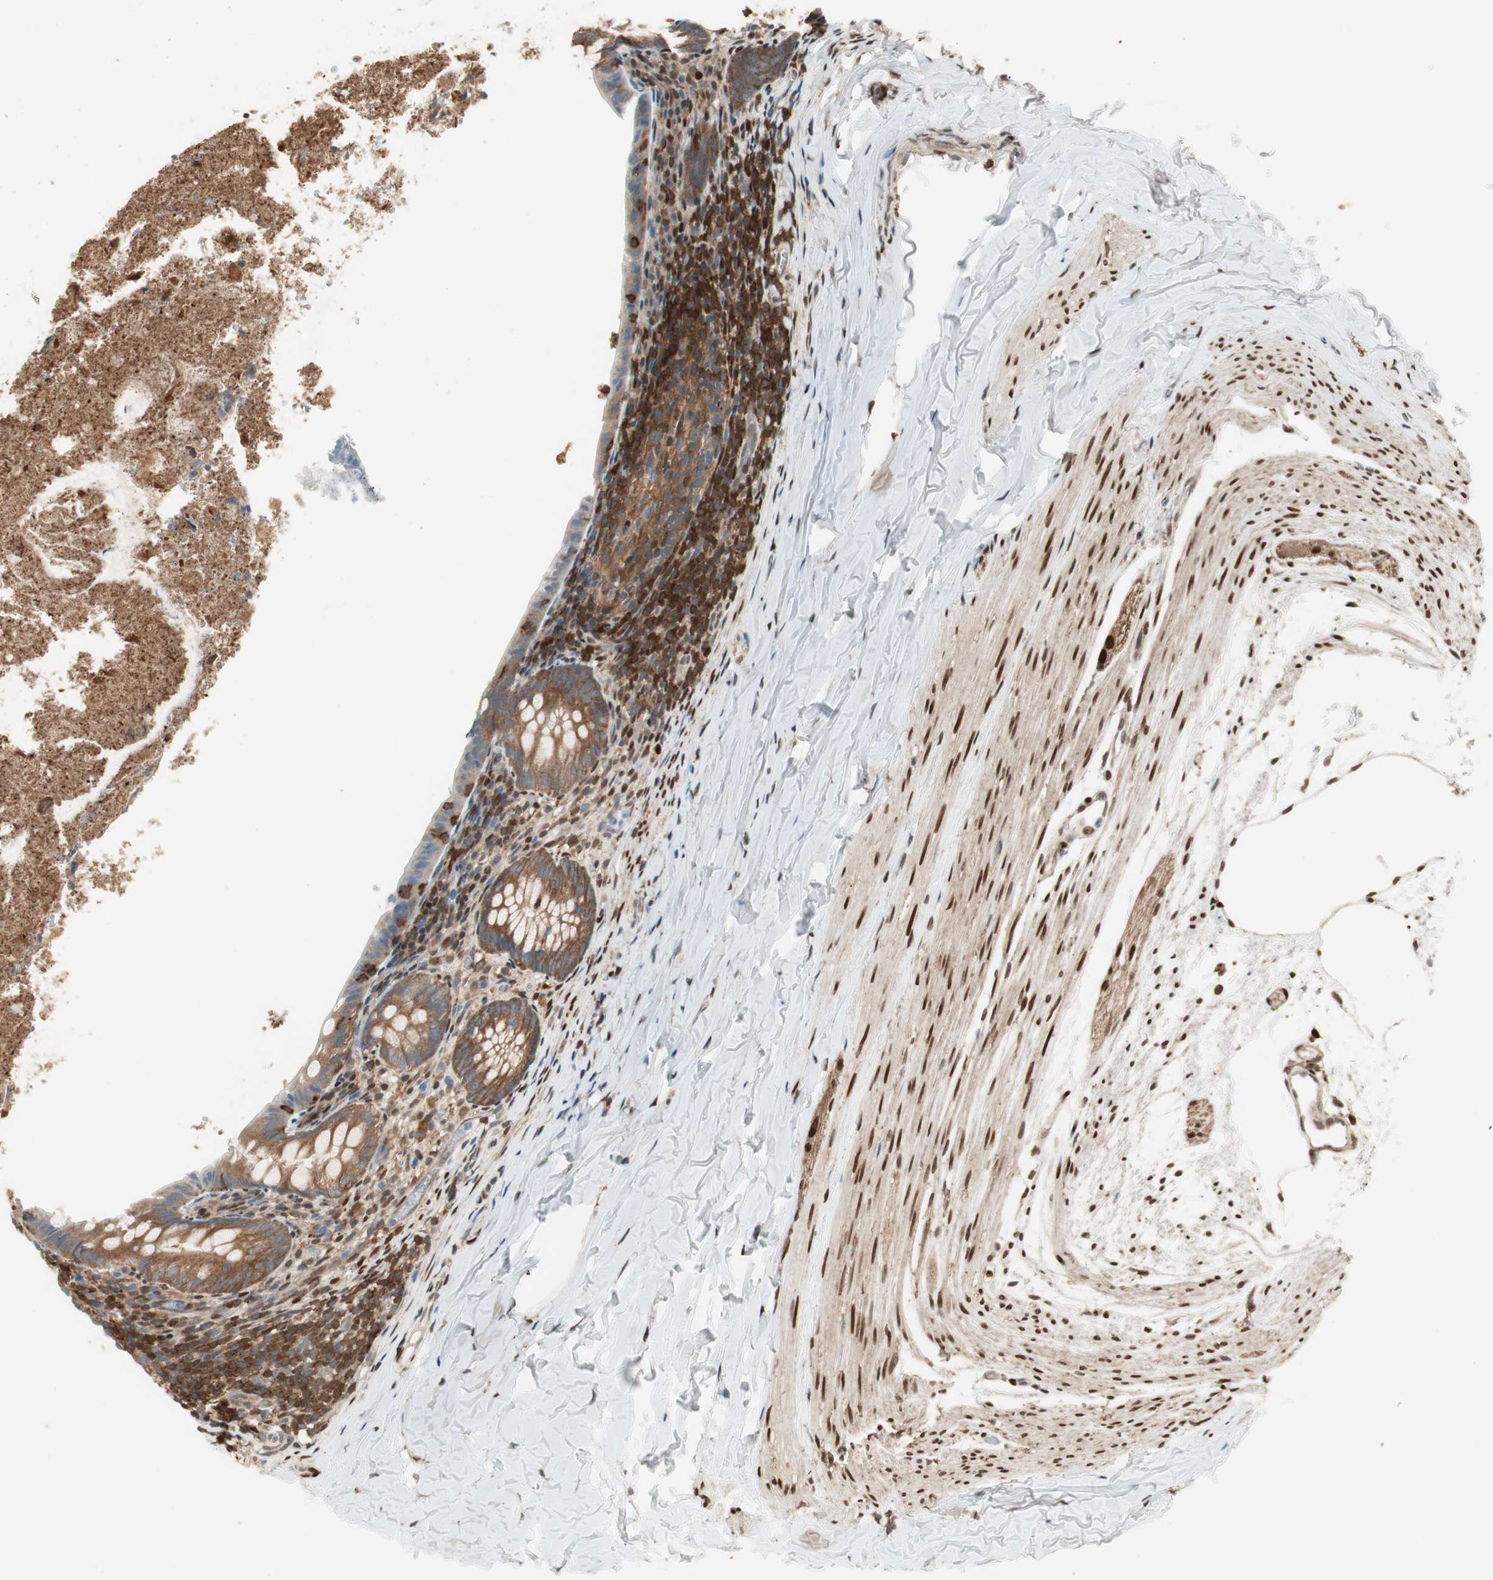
{"staining": {"intensity": "strong", "quantity": ">75%", "location": "cytoplasmic/membranous"}, "tissue": "appendix", "cell_type": "Glandular cells", "image_type": "normal", "snomed": [{"axis": "morphology", "description": "Normal tissue, NOS"}, {"axis": "topography", "description": "Appendix"}], "caption": "Strong cytoplasmic/membranous expression for a protein is appreciated in approximately >75% of glandular cells of normal appendix using immunohistochemistry.", "gene": "BIN1", "patient": {"sex": "female", "age": 10}}